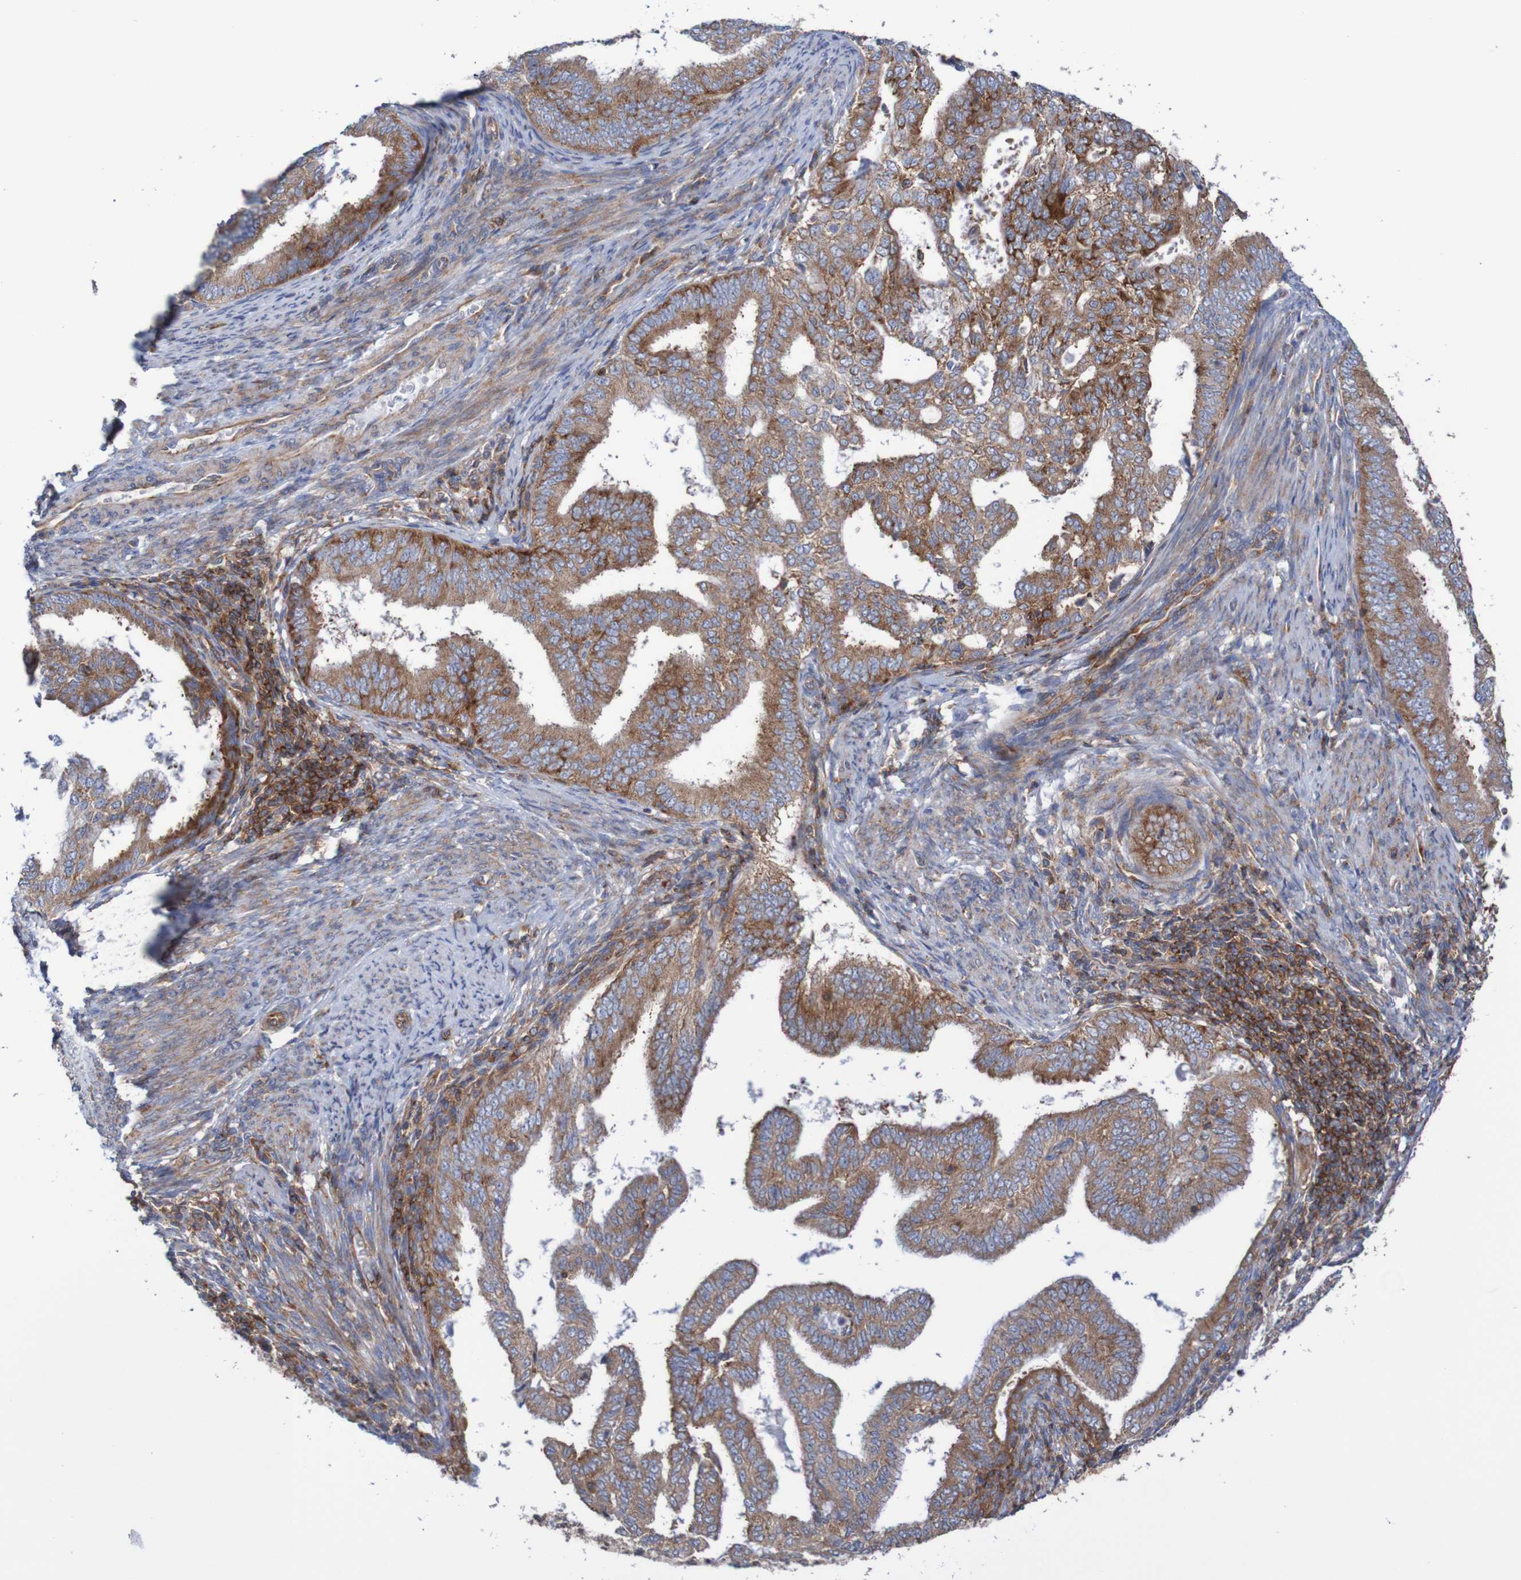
{"staining": {"intensity": "moderate", "quantity": ">75%", "location": "cytoplasmic/membranous"}, "tissue": "endometrial cancer", "cell_type": "Tumor cells", "image_type": "cancer", "snomed": [{"axis": "morphology", "description": "Adenocarcinoma, NOS"}, {"axis": "topography", "description": "Endometrium"}], "caption": "The photomicrograph demonstrates a brown stain indicating the presence of a protein in the cytoplasmic/membranous of tumor cells in endometrial cancer.", "gene": "FXR2", "patient": {"sex": "female", "age": 58}}